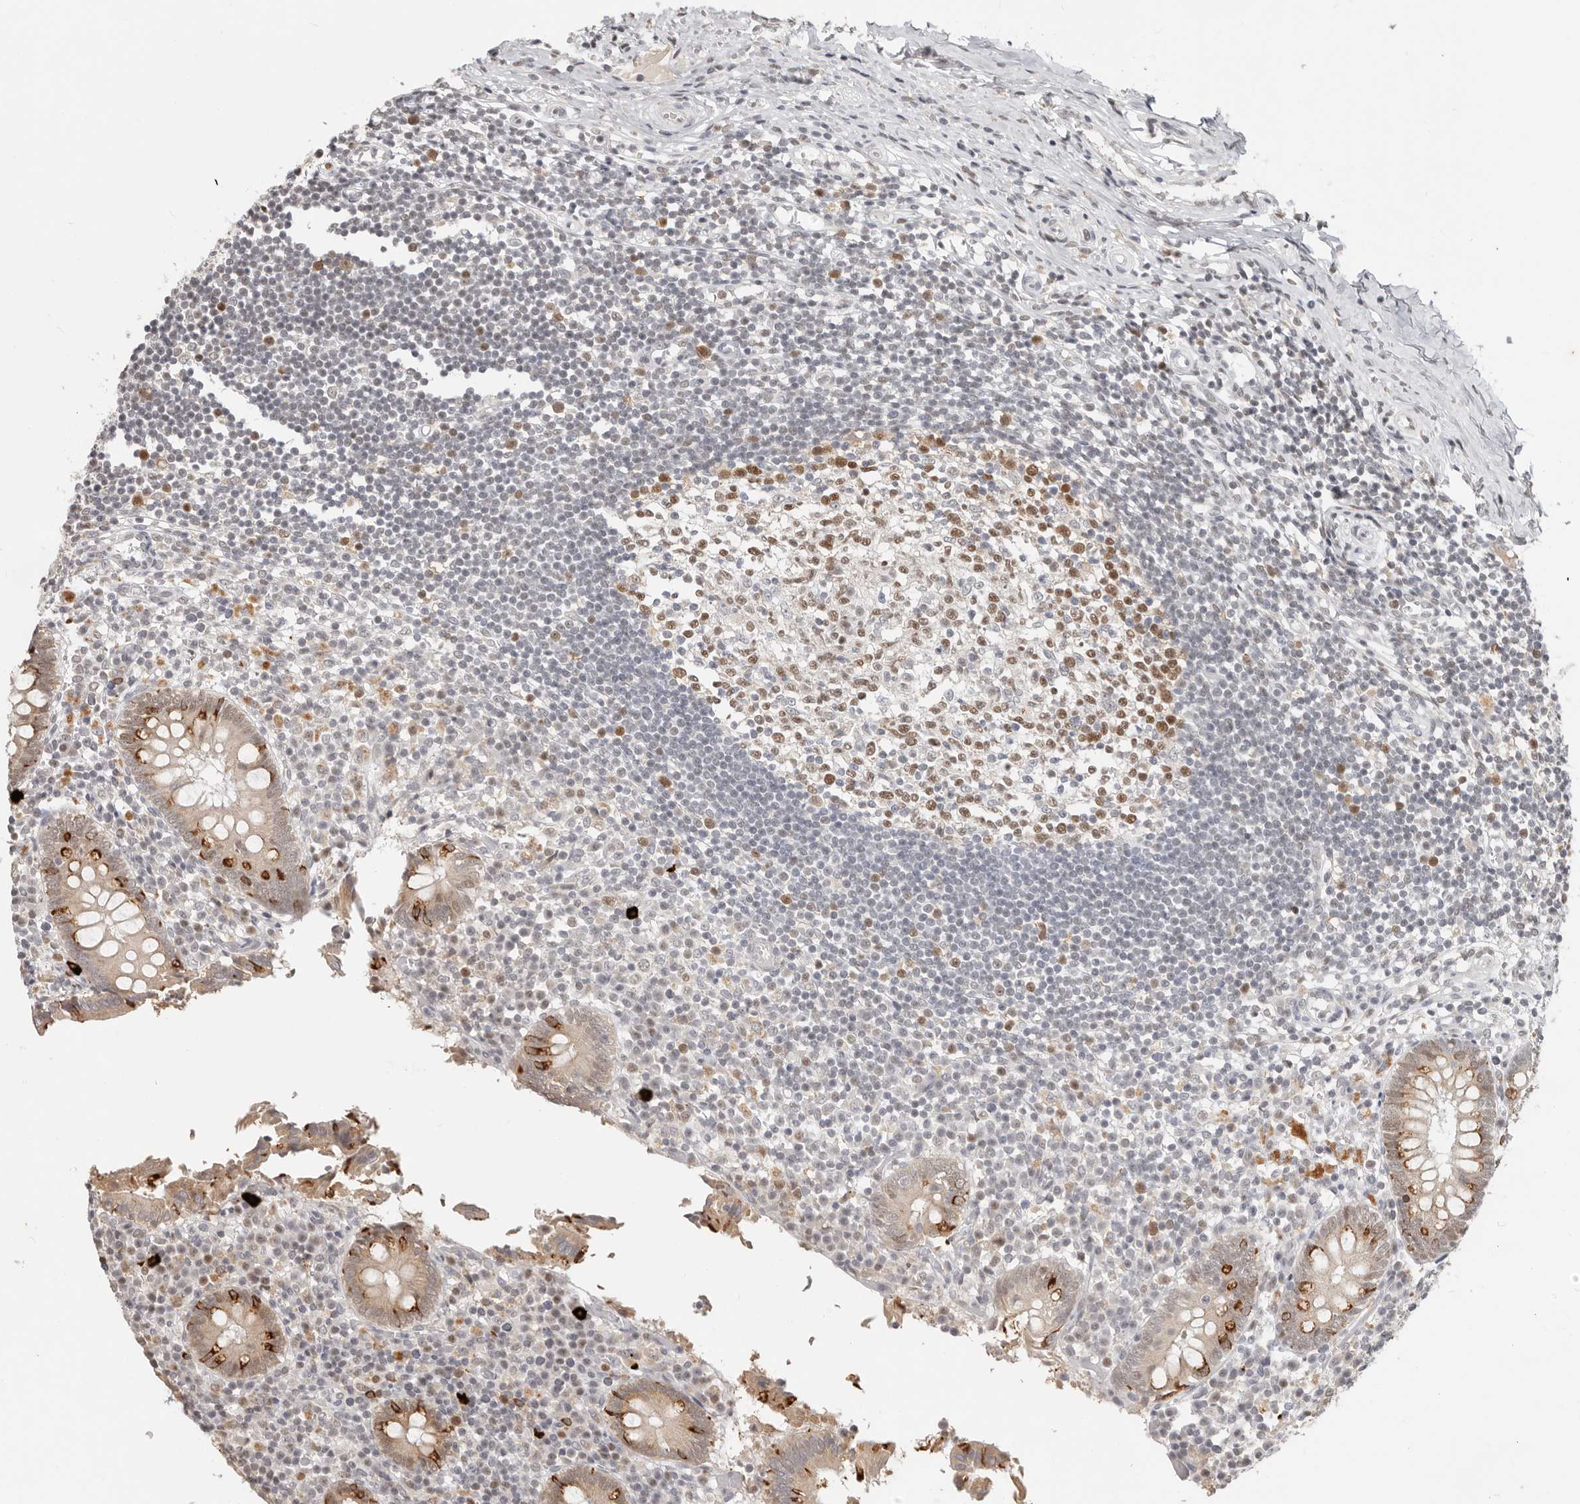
{"staining": {"intensity": "strong", "quantity": "25%-75%", "location": "cytoplasmic/membranous"}, "tissue": "appendix", "cell_type": "Glandular cells", "image_type": "normal", "snomed": [{"axis": "morphology", "description": "Normal tissue, NOS"}, {"axis": "topography", "description": "Appendix"}], "caption": "A histopathology image showing strong cytoplasmic/membranous staining in about 25%-75% of glandular cells in benign appendix, as visualized by brown immunohistochemical staining.", "gene": "RFC2", "patient": {"sex": "female", "age": 17}}